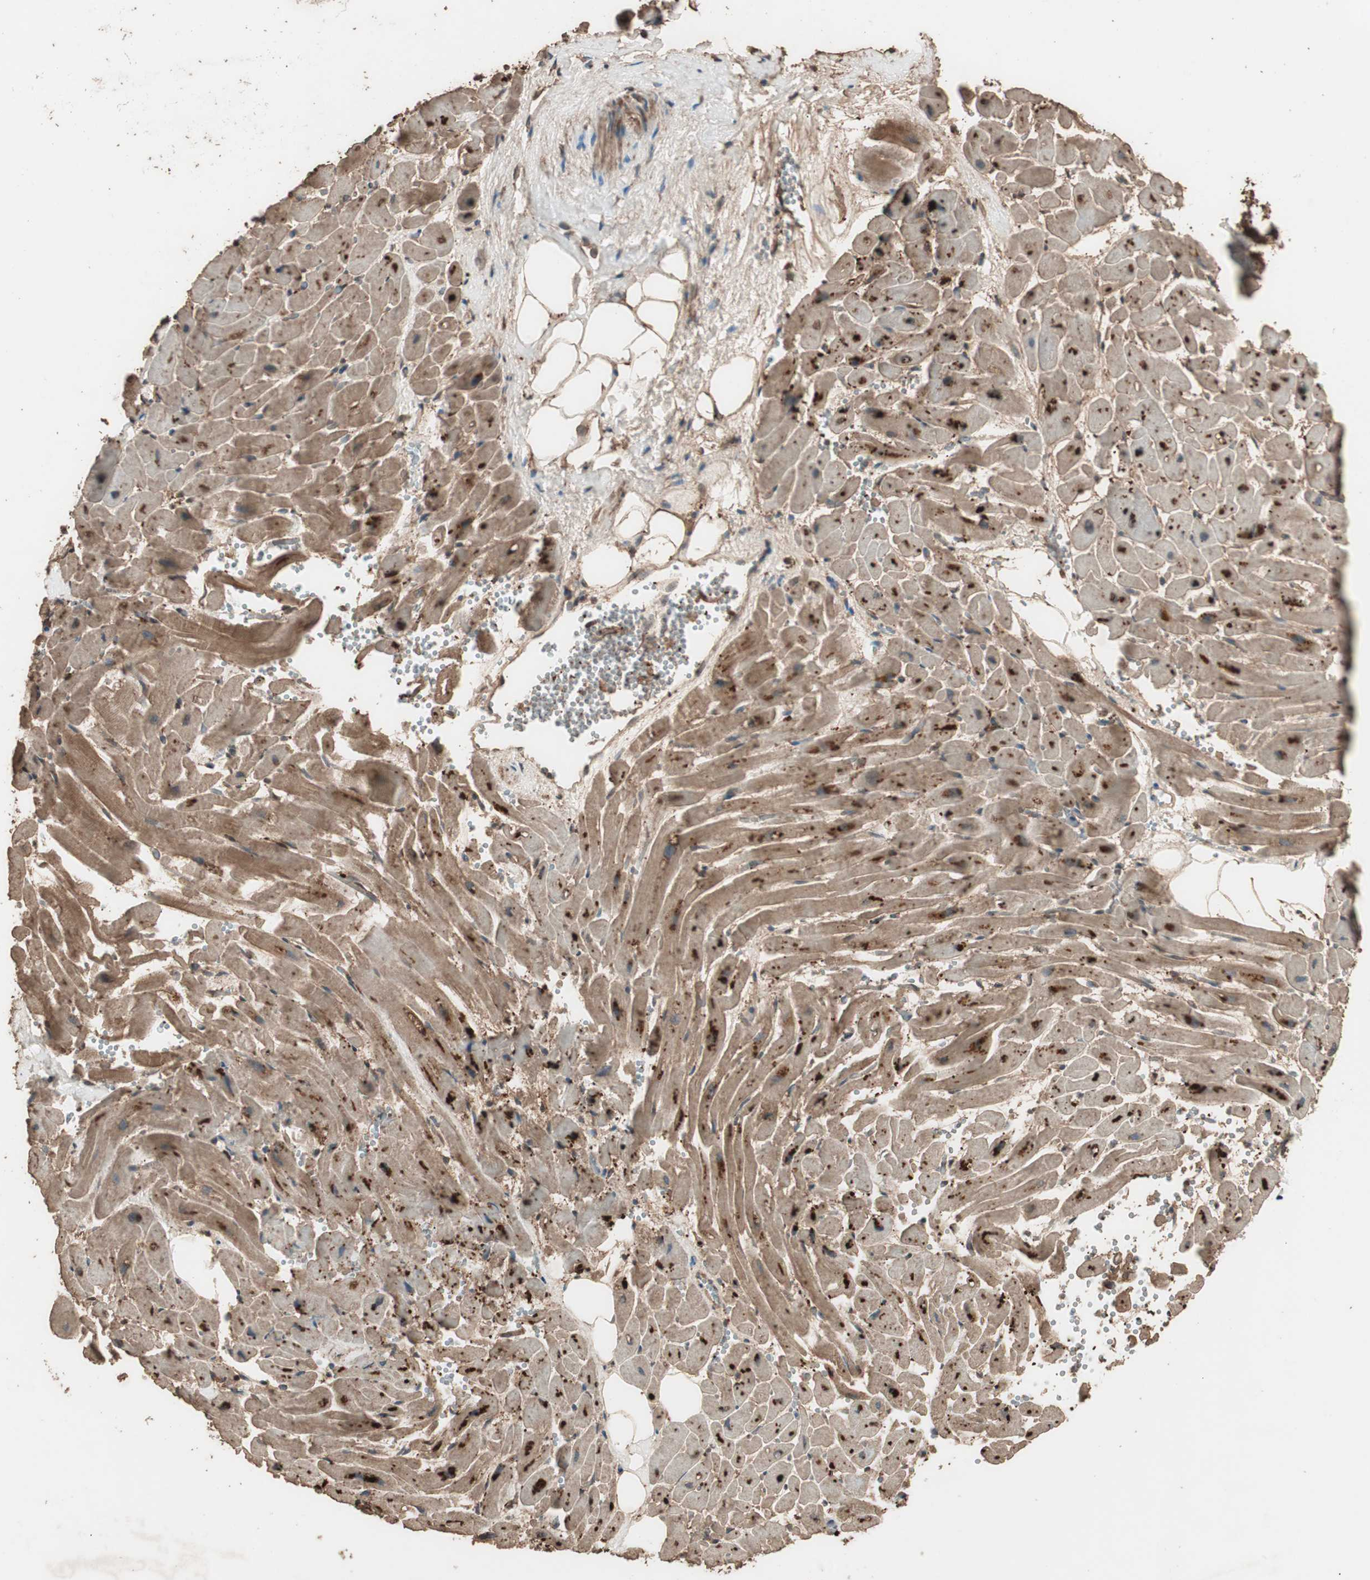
{"staining": {"intensity": "moderate", "quantity": "<25%", "location": "cytoplasmic/membranous"}, "tissue": "heart muscle", "cell_type": "Cardiomyocytes", "image_type": "normal", "snomed": [{"axis": "morphology", "description": "Normal tissue, NOS"}, {"axis": "topography", "description": "Heart"}], "caption": "Brown immunohistochemical staining in benign heart muscle reveals moderate cytoplasmic/membranous positivity in approximately <25% of cardiomyocytes.", "gene": "CCN4", "patient": {"sex": "female", "age": 19}}